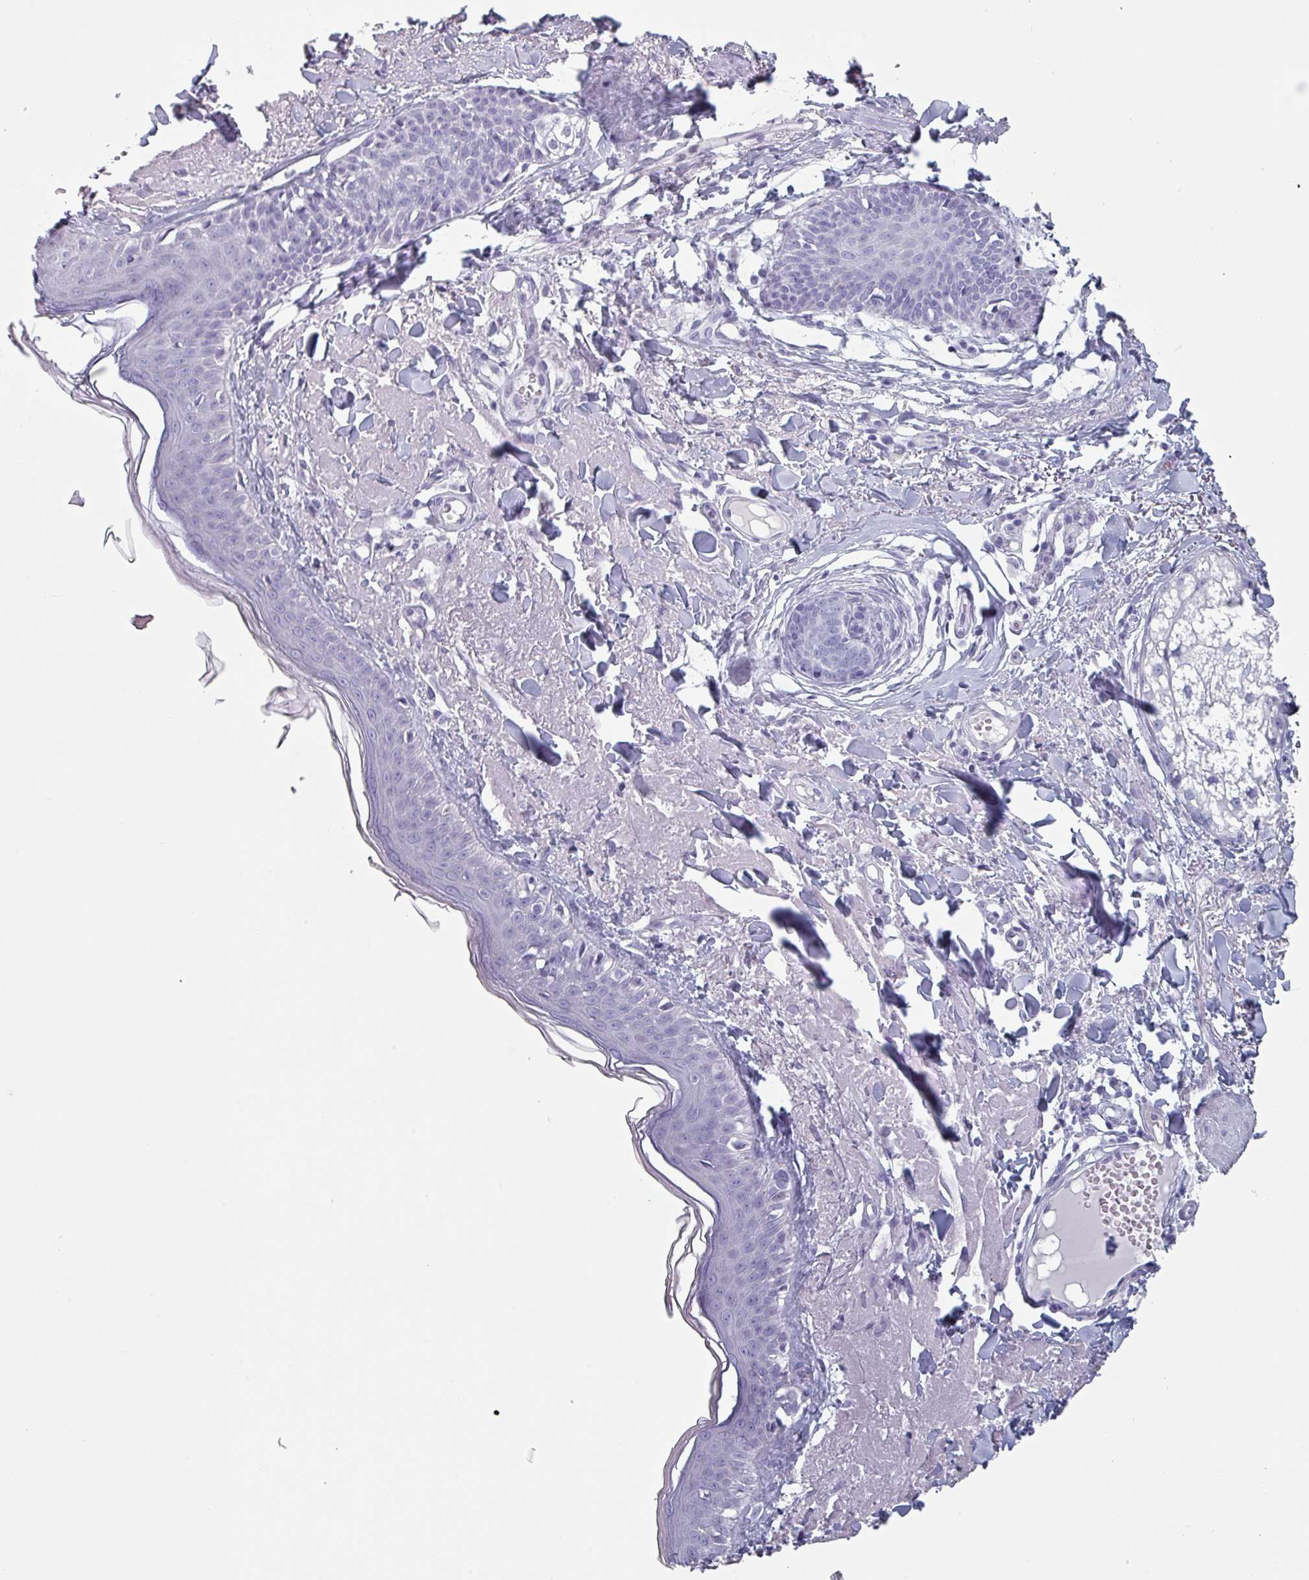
{"staining": {"intensity": "negative", "quantity": "none", "location": "none"}, "tissue": "skin", "cell_type": "Fibroblasts", "image_type": "normal", "snomed": [{"axis": "morphology", "description": "Normal tissue, NOS"}, {"axis": "morphology", "description": "Malignant melanoma, NOS"}, {"axis": "topography", "description": "Skin"}], "caption": "A high-resolution image shows immunohistochemistry staining of unremarkable skin, which exhibits no significant positivity in fibroblasts.", "gene": "SLC35G2", "patient": {"sex": "male", "age": 80}}